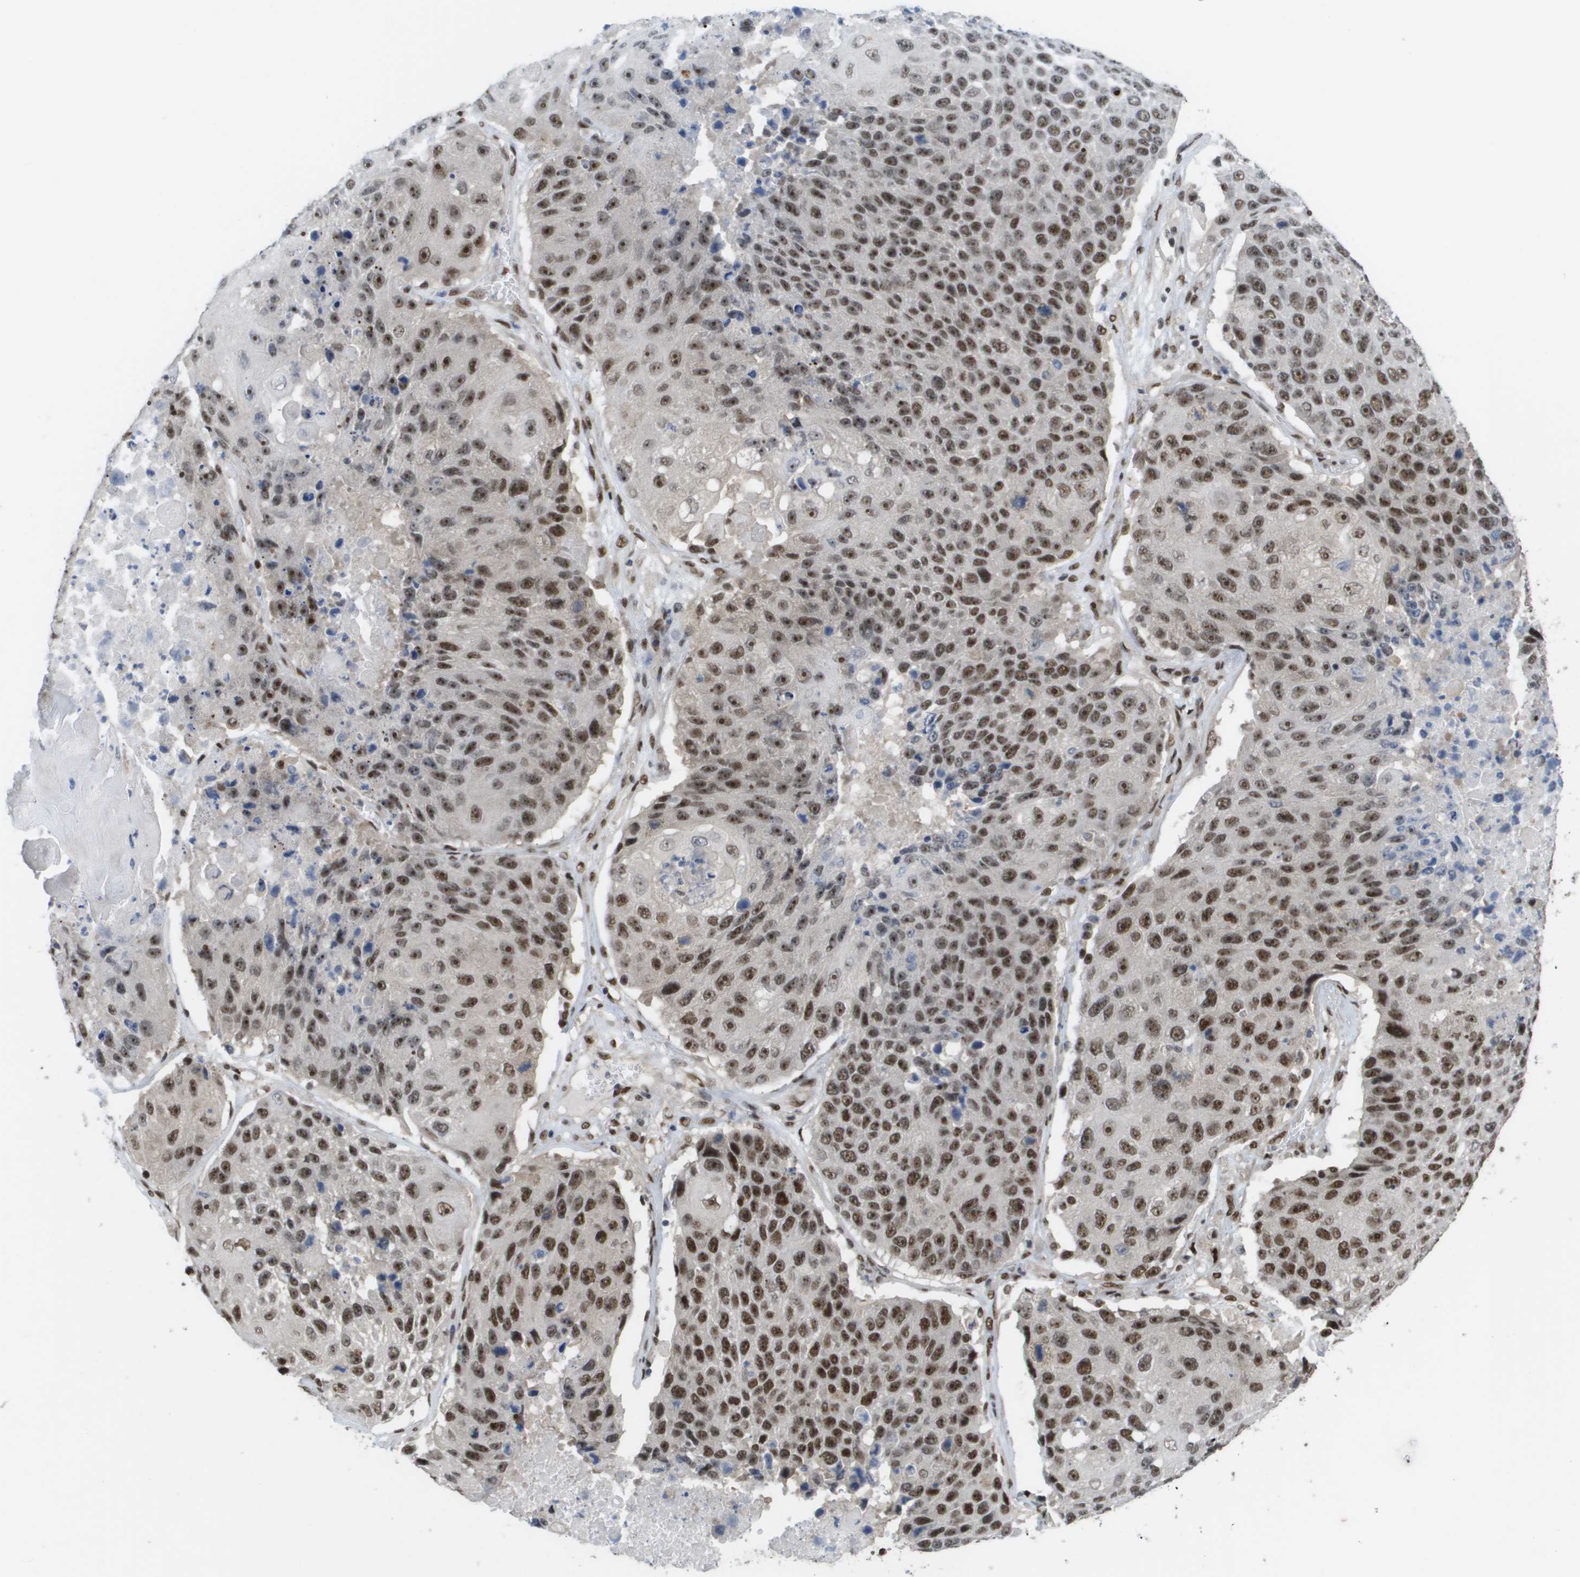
{"staining": {"intensity": "moderate", "quantity": ">75%", "location": "nuclear"}, "tissue": "lung cancer", "cell_type": "Tumor cells", "image_type": "cancer", "snomed": [{"axis": "morphology", "description": "Squamous cell carcinoma, NOS"}, {"axis": "topography", "description": "Lung"}], "caption": "Tumor cells display moderate nuclear positivity in about >75% of cells in lung squamous cell carcinoma. The staining is performed using DAB brown chromogen to label protein expression. The nuclei are counter-stained blue using hematoxylin.", "gene": "CDT1", "patient": {"sex": "male", "age": 61}}